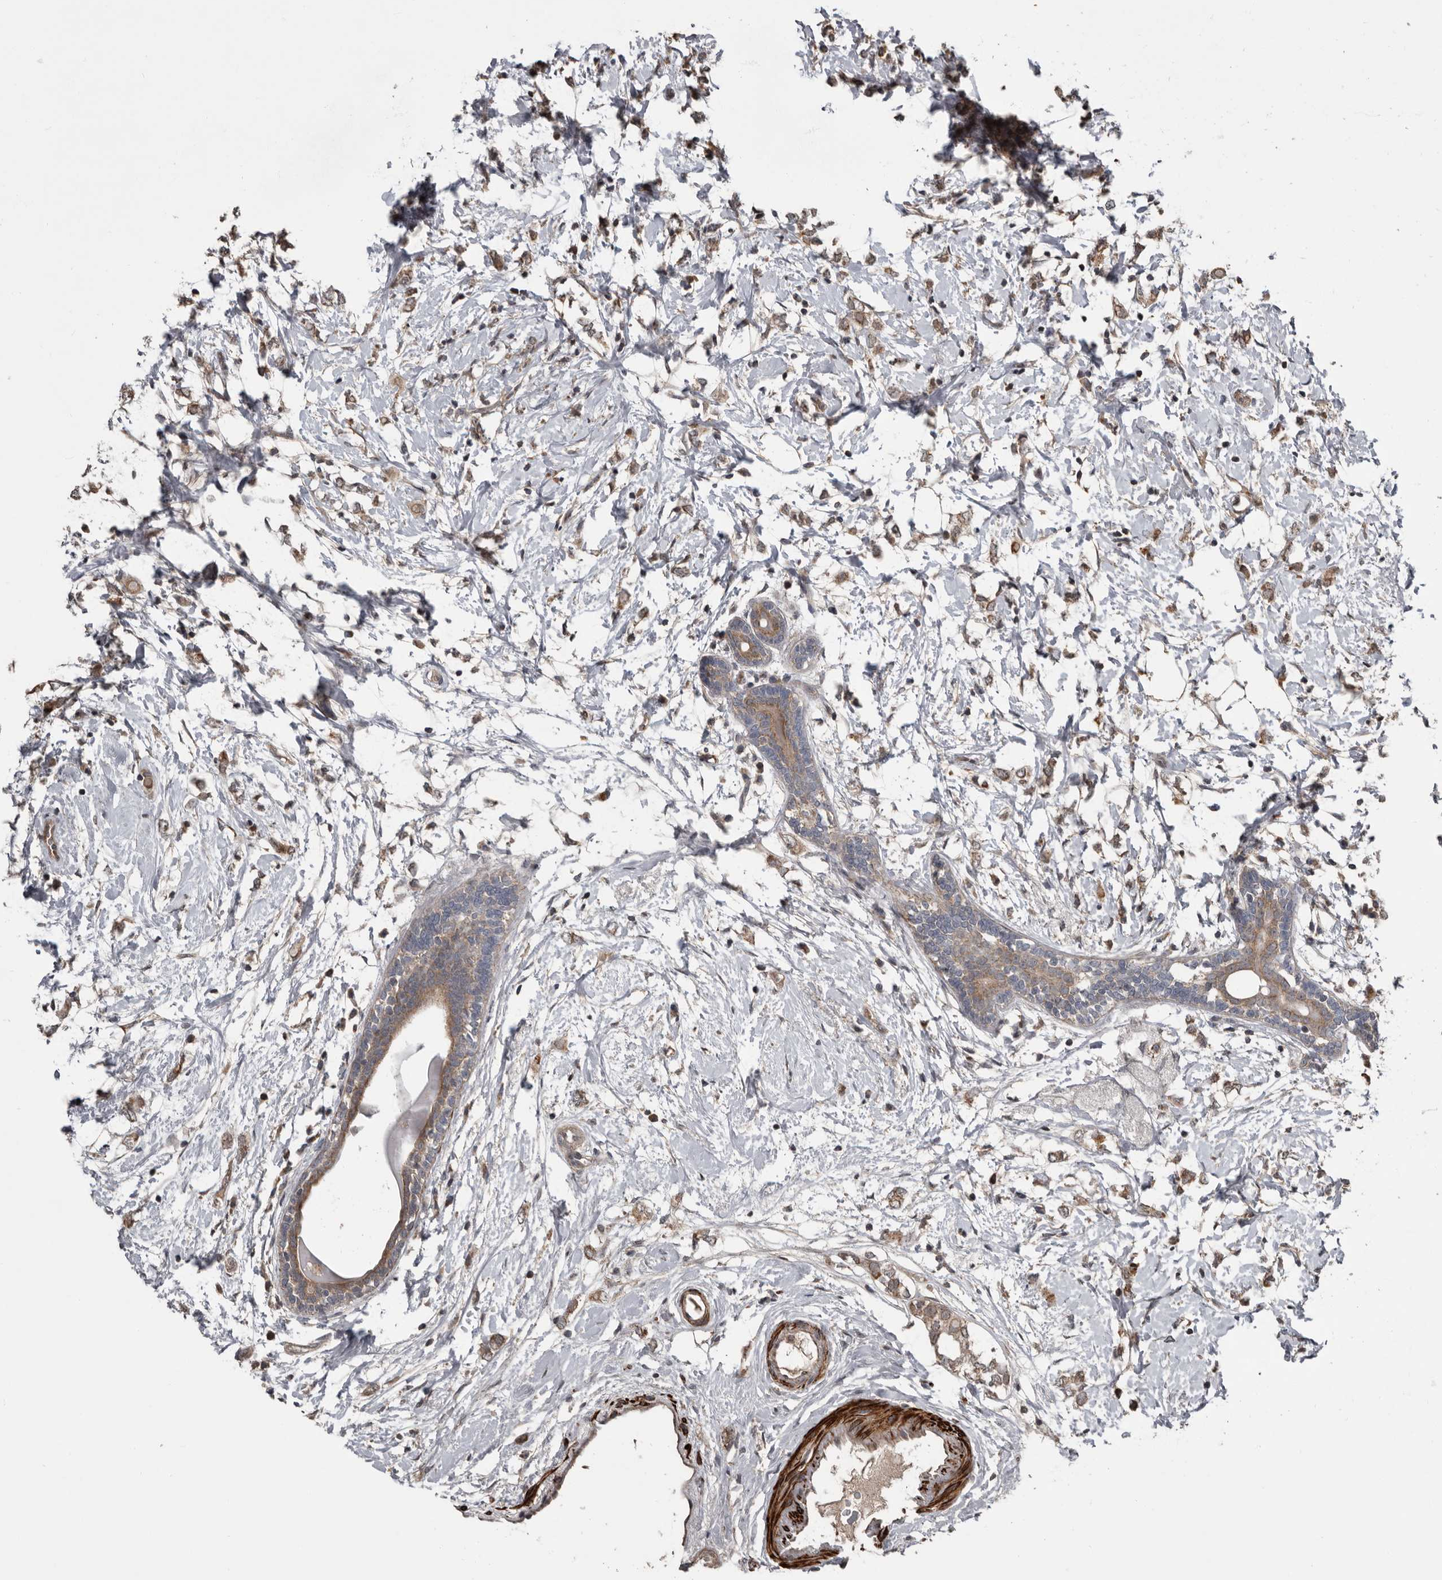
{"staining": {"intensity": "moderate", "quantity": ">75%", "location": "cytoplasmic/membranous"}, "tissue": "breast cancer", "cell_type": "Tumor cells", "image_type": "cancer", "snomed": [{"axis": "morphology", "description": "Normal tissue, NOS"}, {"axis": "morphology", "description": "Lobular carcinoma"}, {"axis": "topography", "description": "Breast"}], "caption": "Protein staining reveals moderate cytoplasmic/membranous expression in about >75% of tumor cells in lobular carcinoma (breast).", "gene": "FGFR4", "patient": {"sex": "female", "age": 47}}